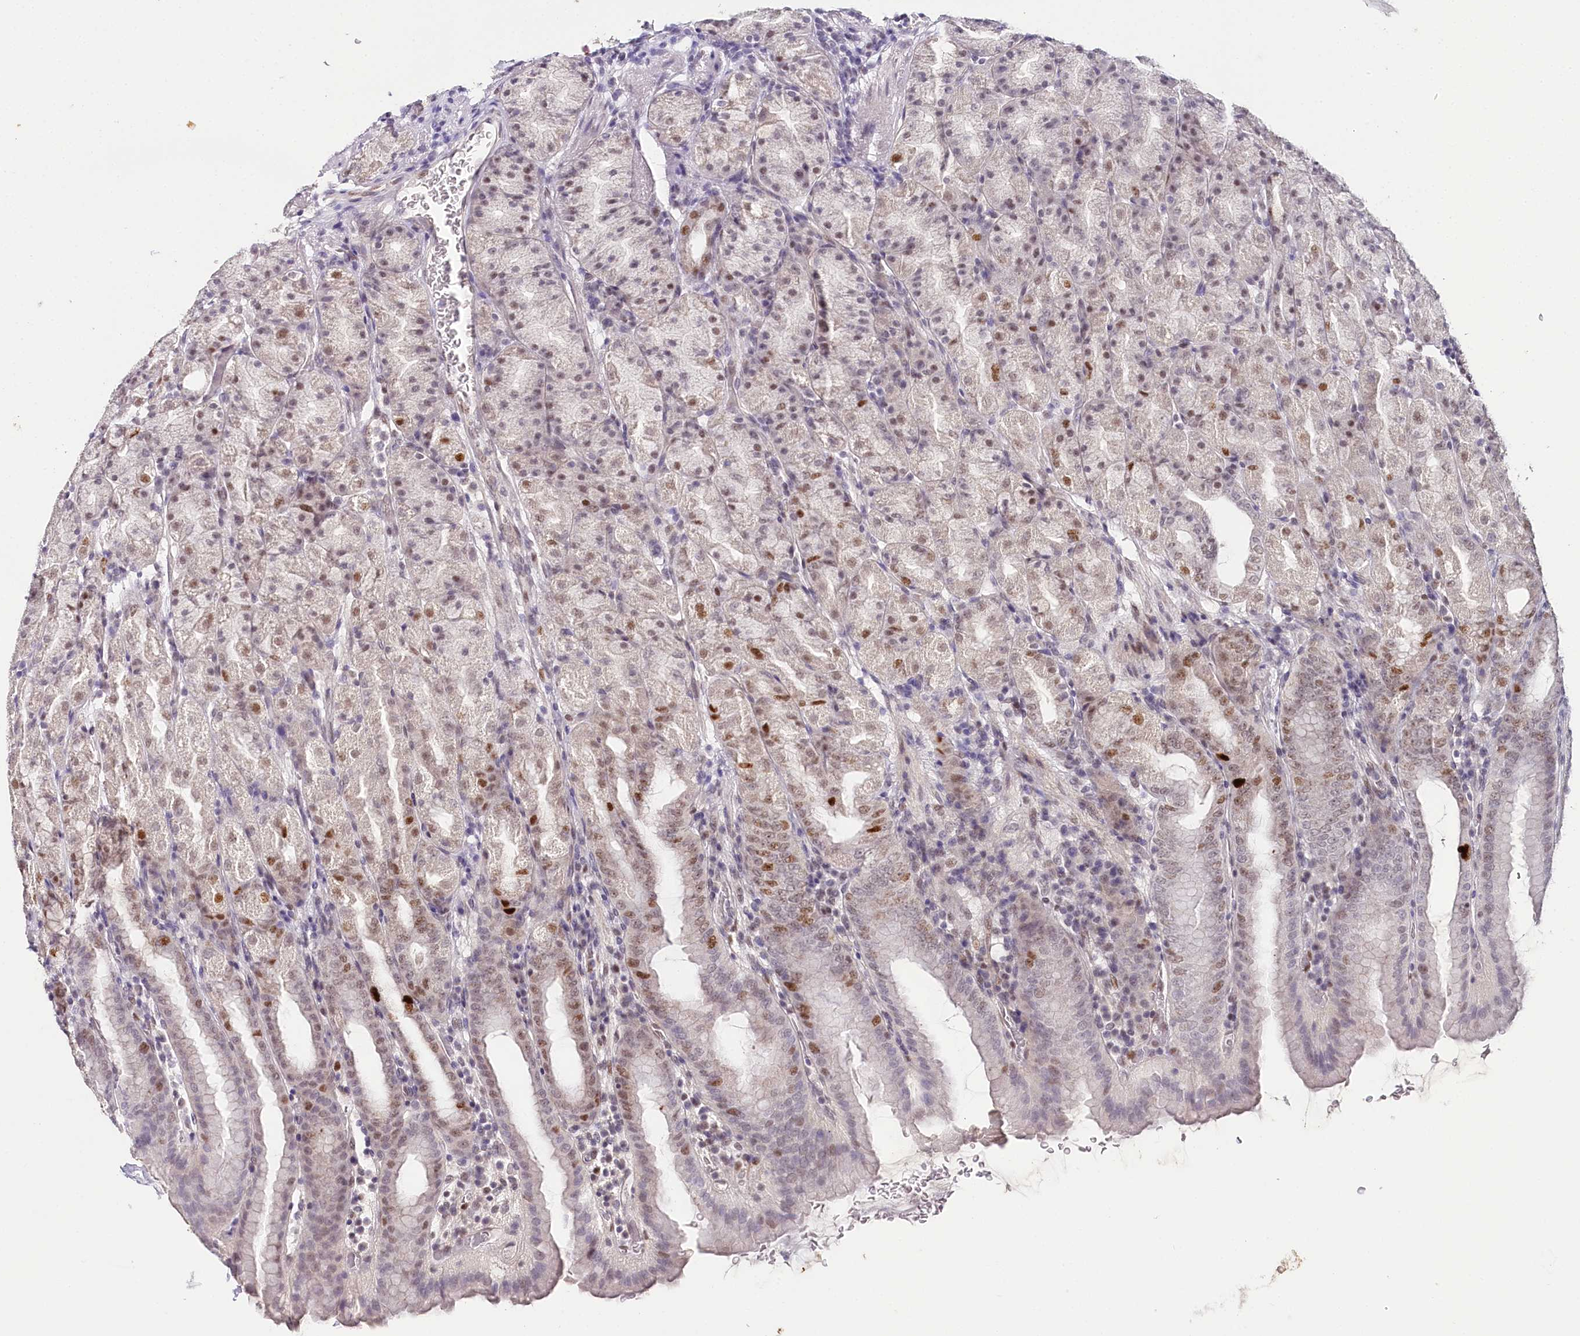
{"staining": {"intensity": "moderate", "quantity": "25%-75%", "location": "nuclear"}, "tissue": "stomach", "cell_type": "Glandular cells", "image_type": "normal", "snomed": [{"axis": "morphology", "description": "Normal tissue, NOS"}, {"axis": "topography", "description": "Stomach, upper"}], "caption": "Protein expression analysis of normal human stomach reveals moderate nuclear staining in about 25%-75% of glandular cells. Nuclei are stained in blue.", "gene": "TP53", "patient": {"sex": "male", "age": 68}}